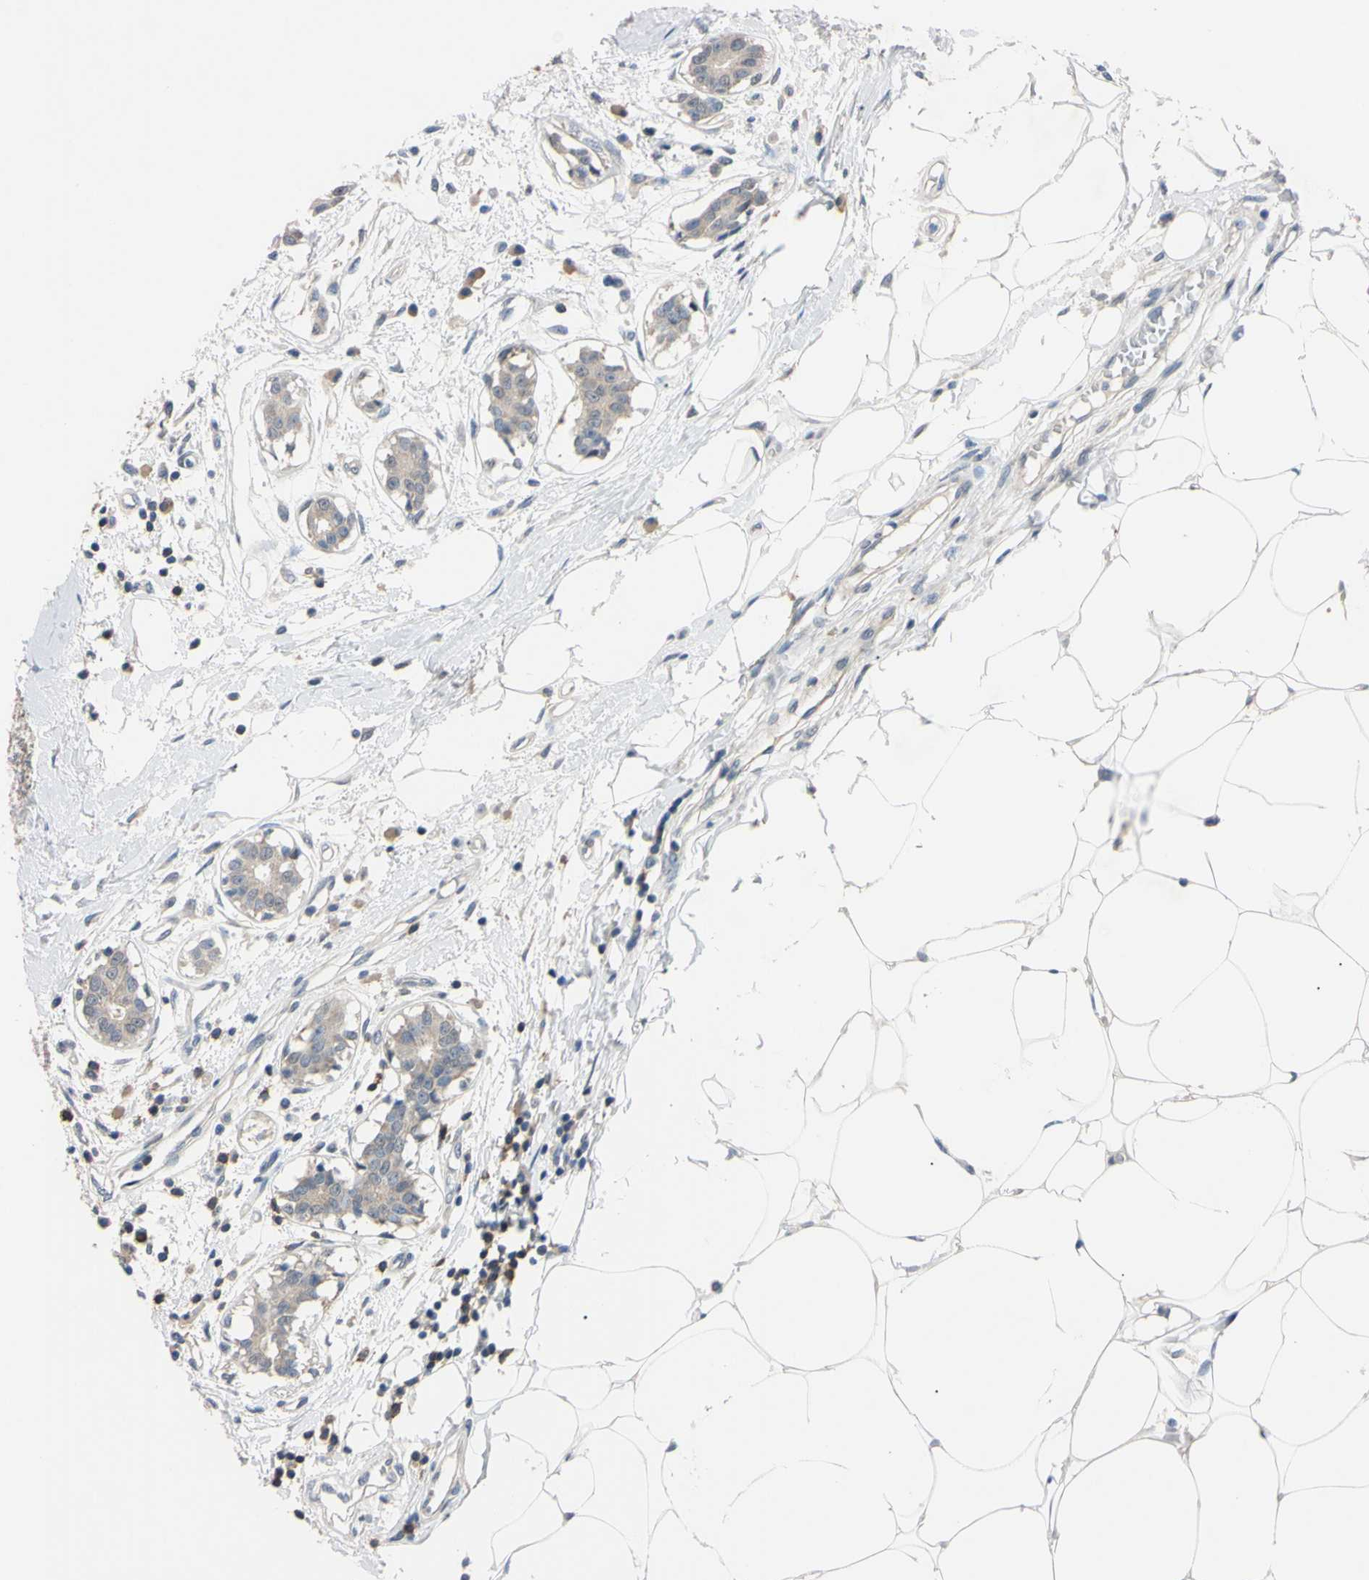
{"staining": {"intensity": "weak", "quantity": "25%-75%", "location": "cytoplasmic/membranous"}, "tissue": "breast cancer", "cell_type": "Tumor cells", "image_type": "cancer", "snomed": [{"axis": "morphology", "description": "Duct carcinoma"}, {"axis": "topography", "description": "Breast"}], "caption": "A low amount of weak cytoplasmic/membranous positivity is identified in approximately 25%-75% of tumor cells in infiltrating ductal carcinoma (breast) tissue. Ihc stains the protein in brown and the nuclei are stained blue.", "gene": "PNKD", "patient": {"sex": "female", "age": 40}}